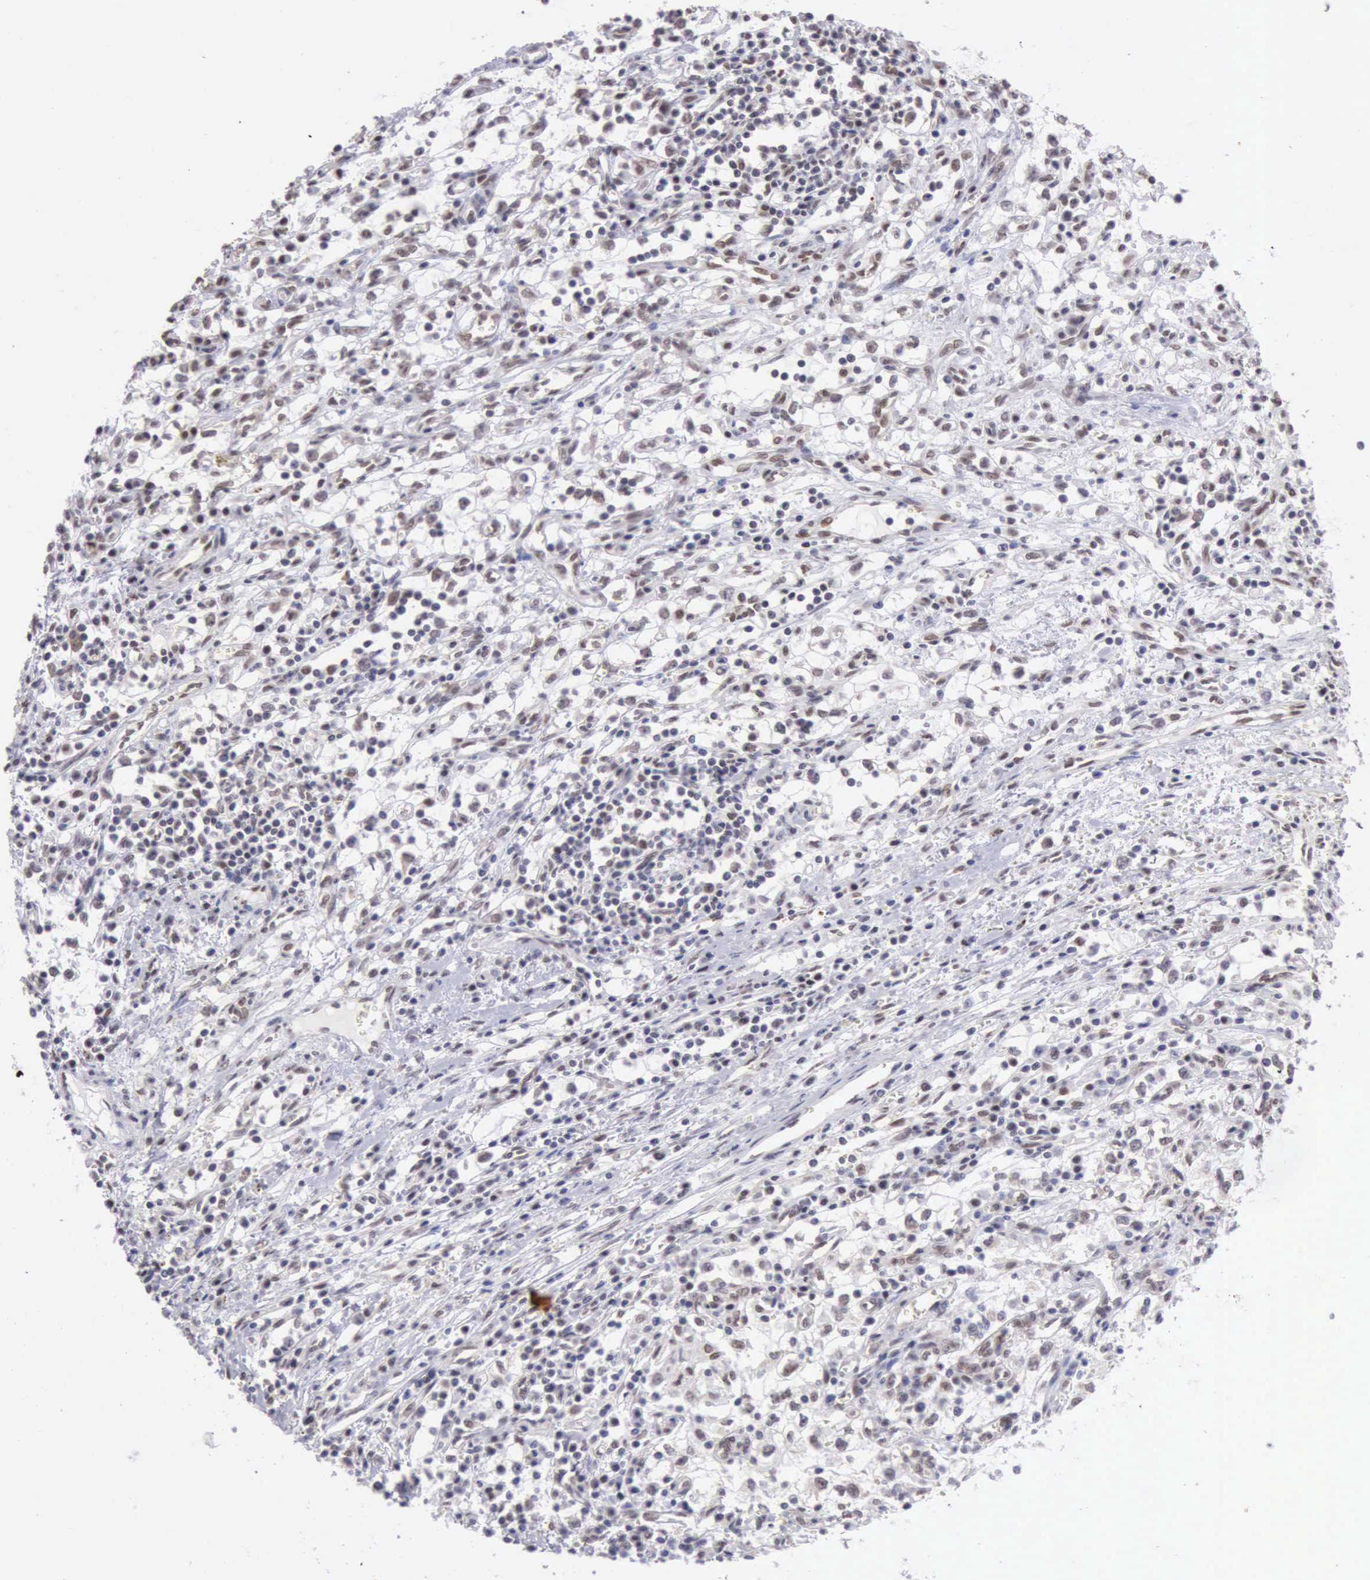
{"staining": {"intensity": "weak", "quantity": "<25%", "location": "nuclear"}, "tissue": "renal cancer", "cell_type": "Tumor cells", "image_type": "cancer", "snomed": [{"axis": "morphology", "description": "Adenocarcinoma, NOS"}, {"axis": "topography", "description": "Kidney"}], "caption": "Immunohistochemical staining of renal cancer shows no significant staining in tumor cells. (DAB (3,3'-diaminobenzidine) IHC with hematoxylin counter stain).", "gene": "ERCC4", "patient": {"sex": "male", "age": 82}}